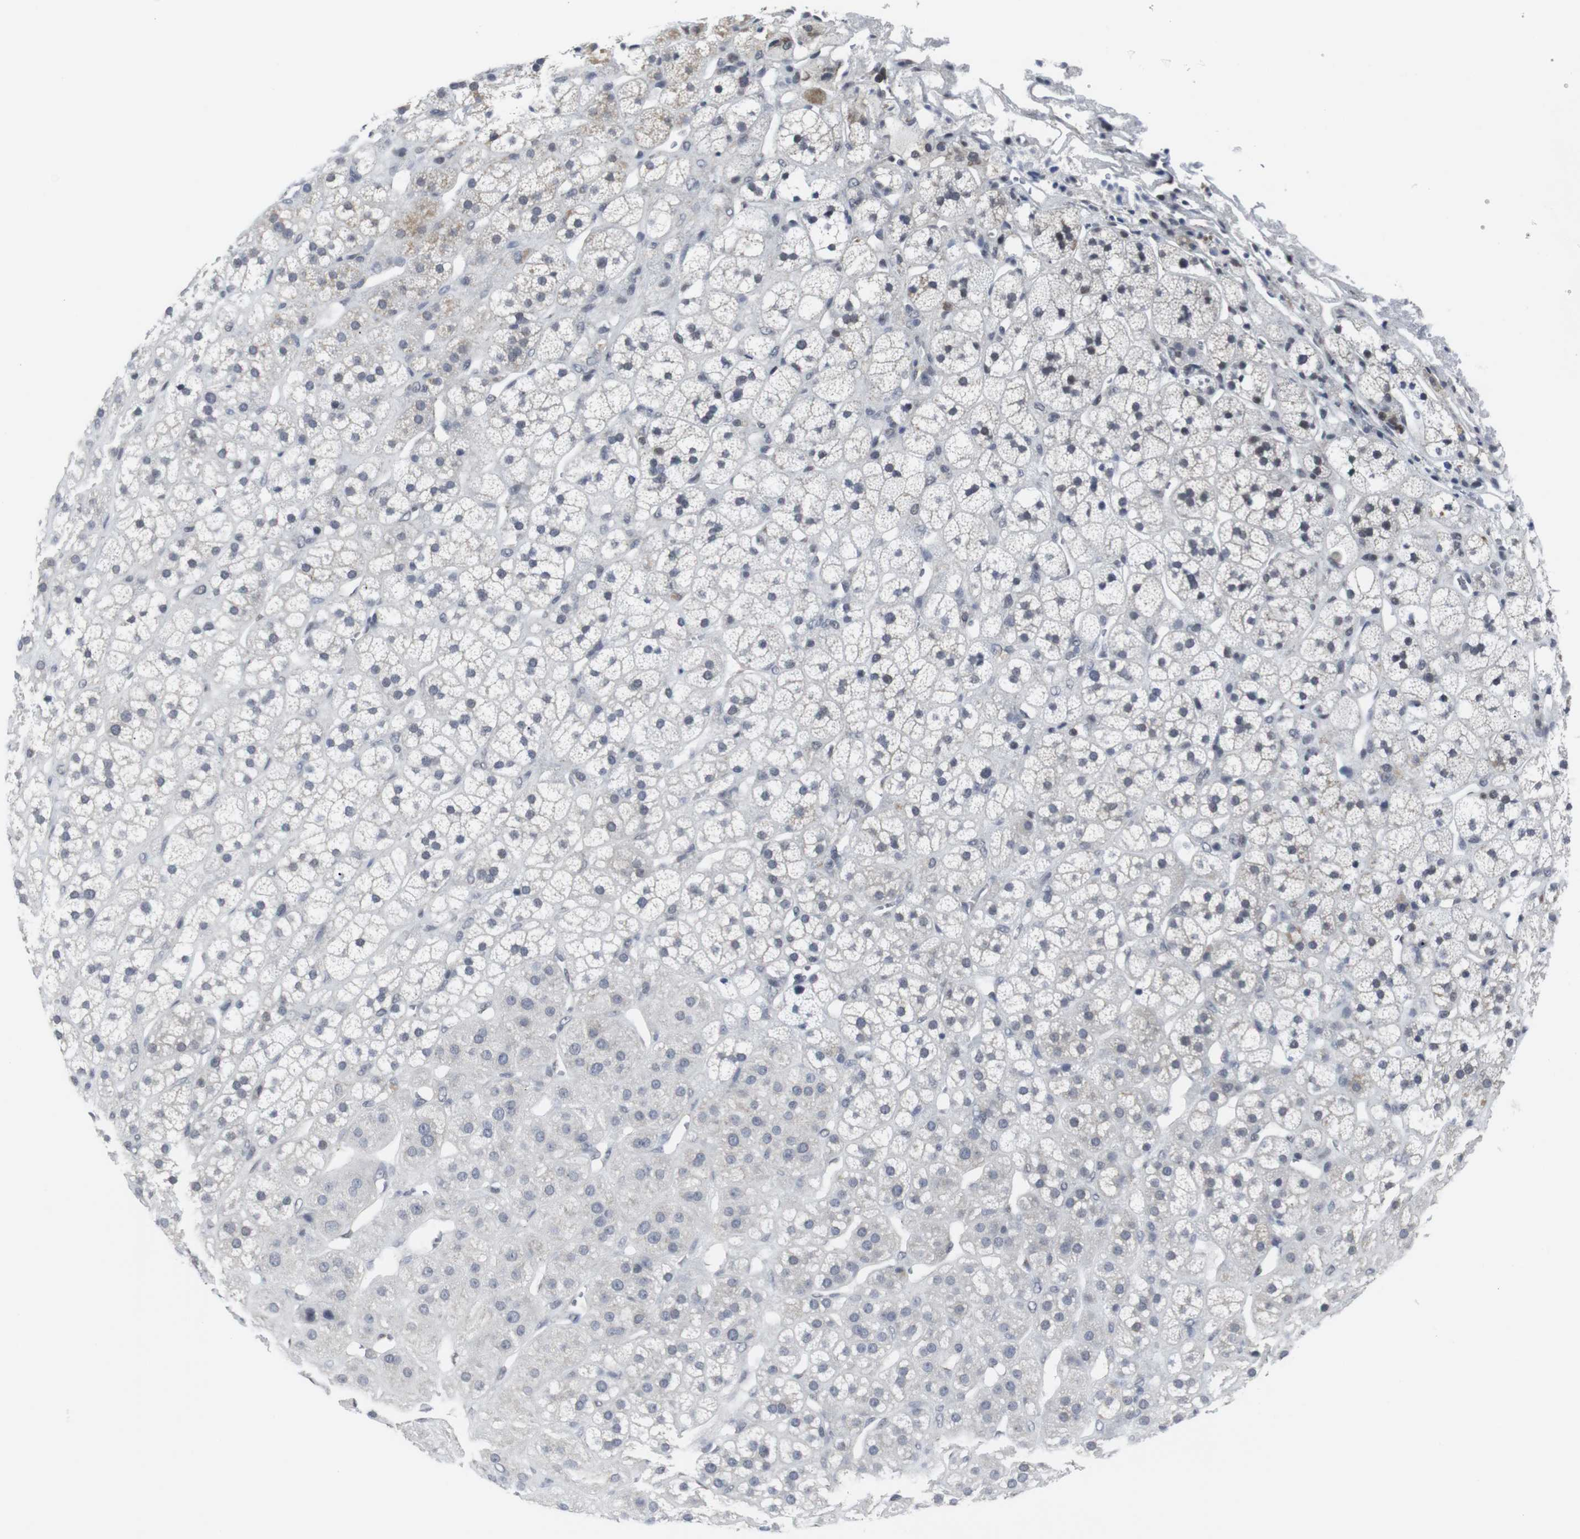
{"staining": {"intensity": "weak", "quantity": "<25%", "location": "cytoplasmic/membranous"}, "tissue": "adrenal gland", "cell_type": "Glandular cells", "image_type": "normal", "snomed": [{"axis": "morphology", "description": "Normal tissue, NOS"}, {"axis": "topography", "description": "Adrenal gland"}], "caption": "Photomicrograph shows no significant protein expression in glandular cells of benign adrenal gland.", "gene": "GEMIN2", "patient": {"sex": "male", "age": 56}}